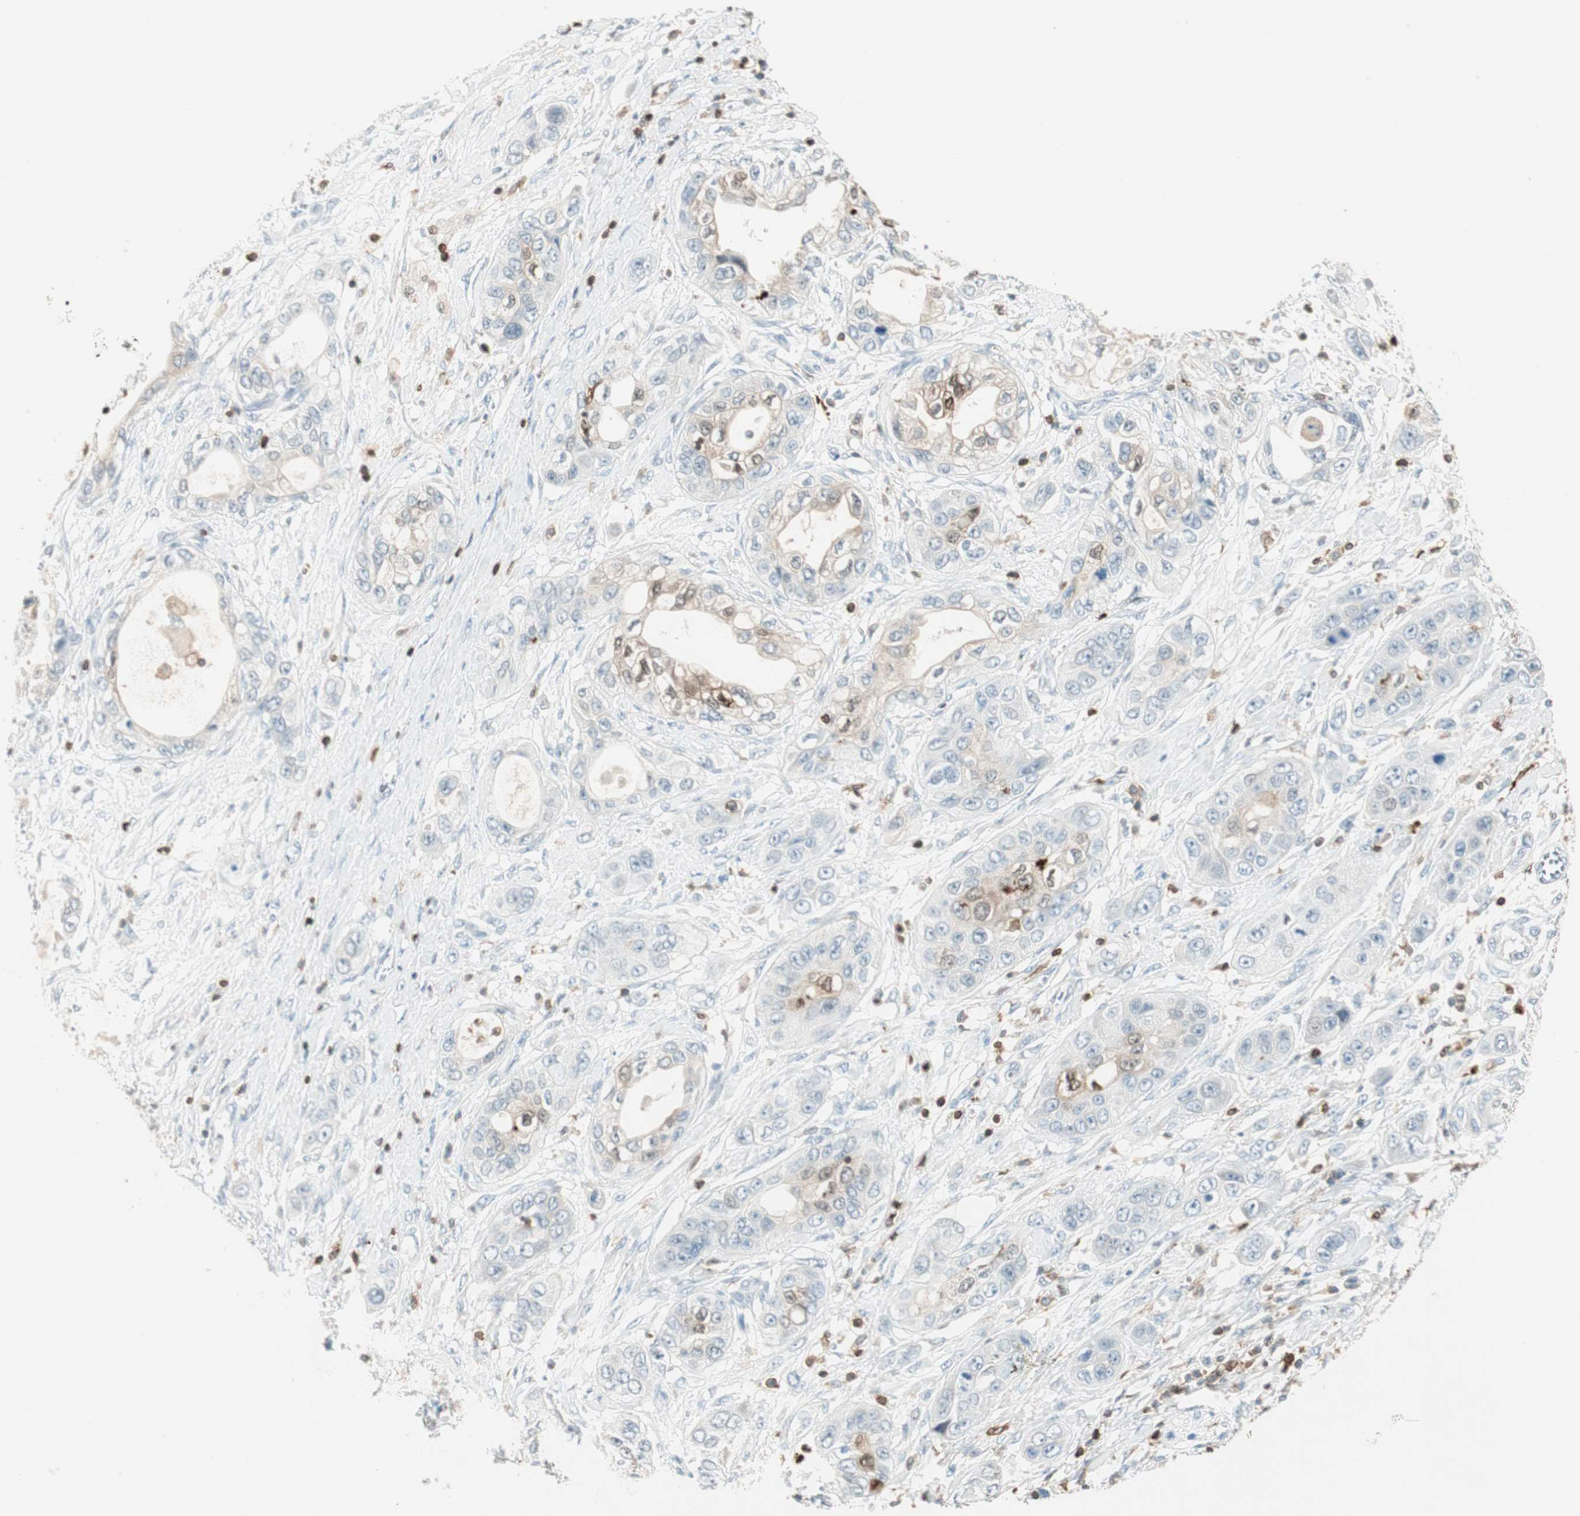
{"staining": {"intensity": "weak", "quantity": "25%-75%", "location": "cytoplasmic/membranous"}, "tissue": "pancreatic cancer", "cell_type": "Tumor cells", "image_type": "cancer", "snomed": [{"axis": "morphology", "description": "Adenocarcinoma, NOS"}, {"axis": "topography", "description": "Pancreas"}], "caption": "IHC staining of pancreatic adenocarcinoma, which demonstrates low levels of weak cytoplasmic/membranous expression in about 25%-75% of tumor cells indicating weak cytoplasmic/membranous protein expression. The staining was performed using DAB (brown) for protein detection and nuclei were counterstained in hematoxylin (blue).", "gene": "HPGD", "patient": {"sex": "female", "age": 70}}